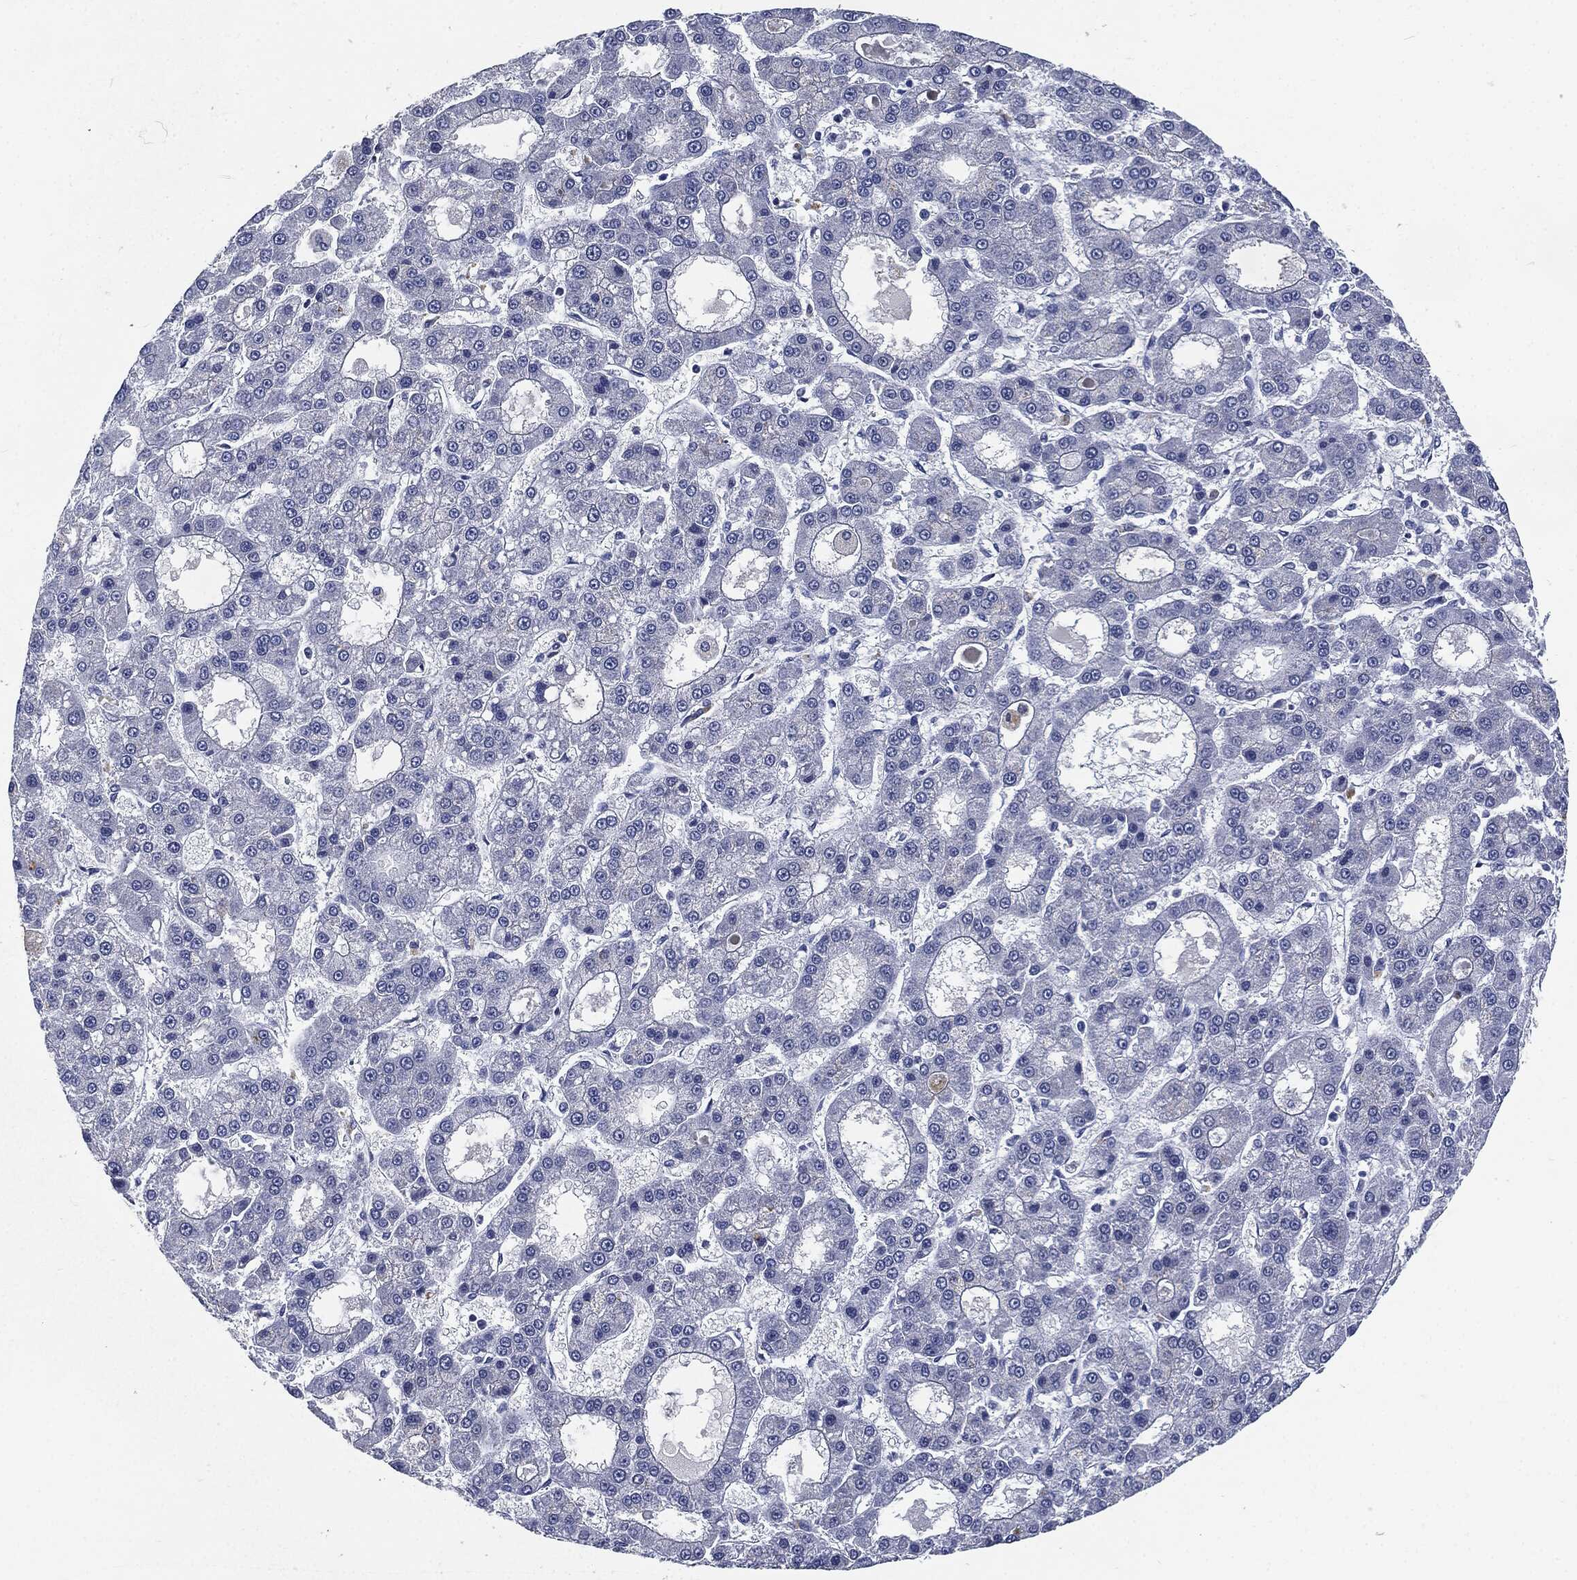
{"staining": {"intensity": "negative", "quantity": "none", "location": "none"}, "tissue": "liver cancer", "cell_type": "Tumor cells", "image_type": "cancer", "snomed": [{"axis": "morphology", "description": "Carcinoma, Hepatocellular, NOS"}, {"axis": "topography", "description": "Liver"}], "caption": "An IHC micrograph of hepatocellular carcinoma (liver) is shown. There is no staining in tumor cells of hepatocellular carcinoma (liver).", "gene": "CD27", "patient": {"sex": "male", "age": 70}}